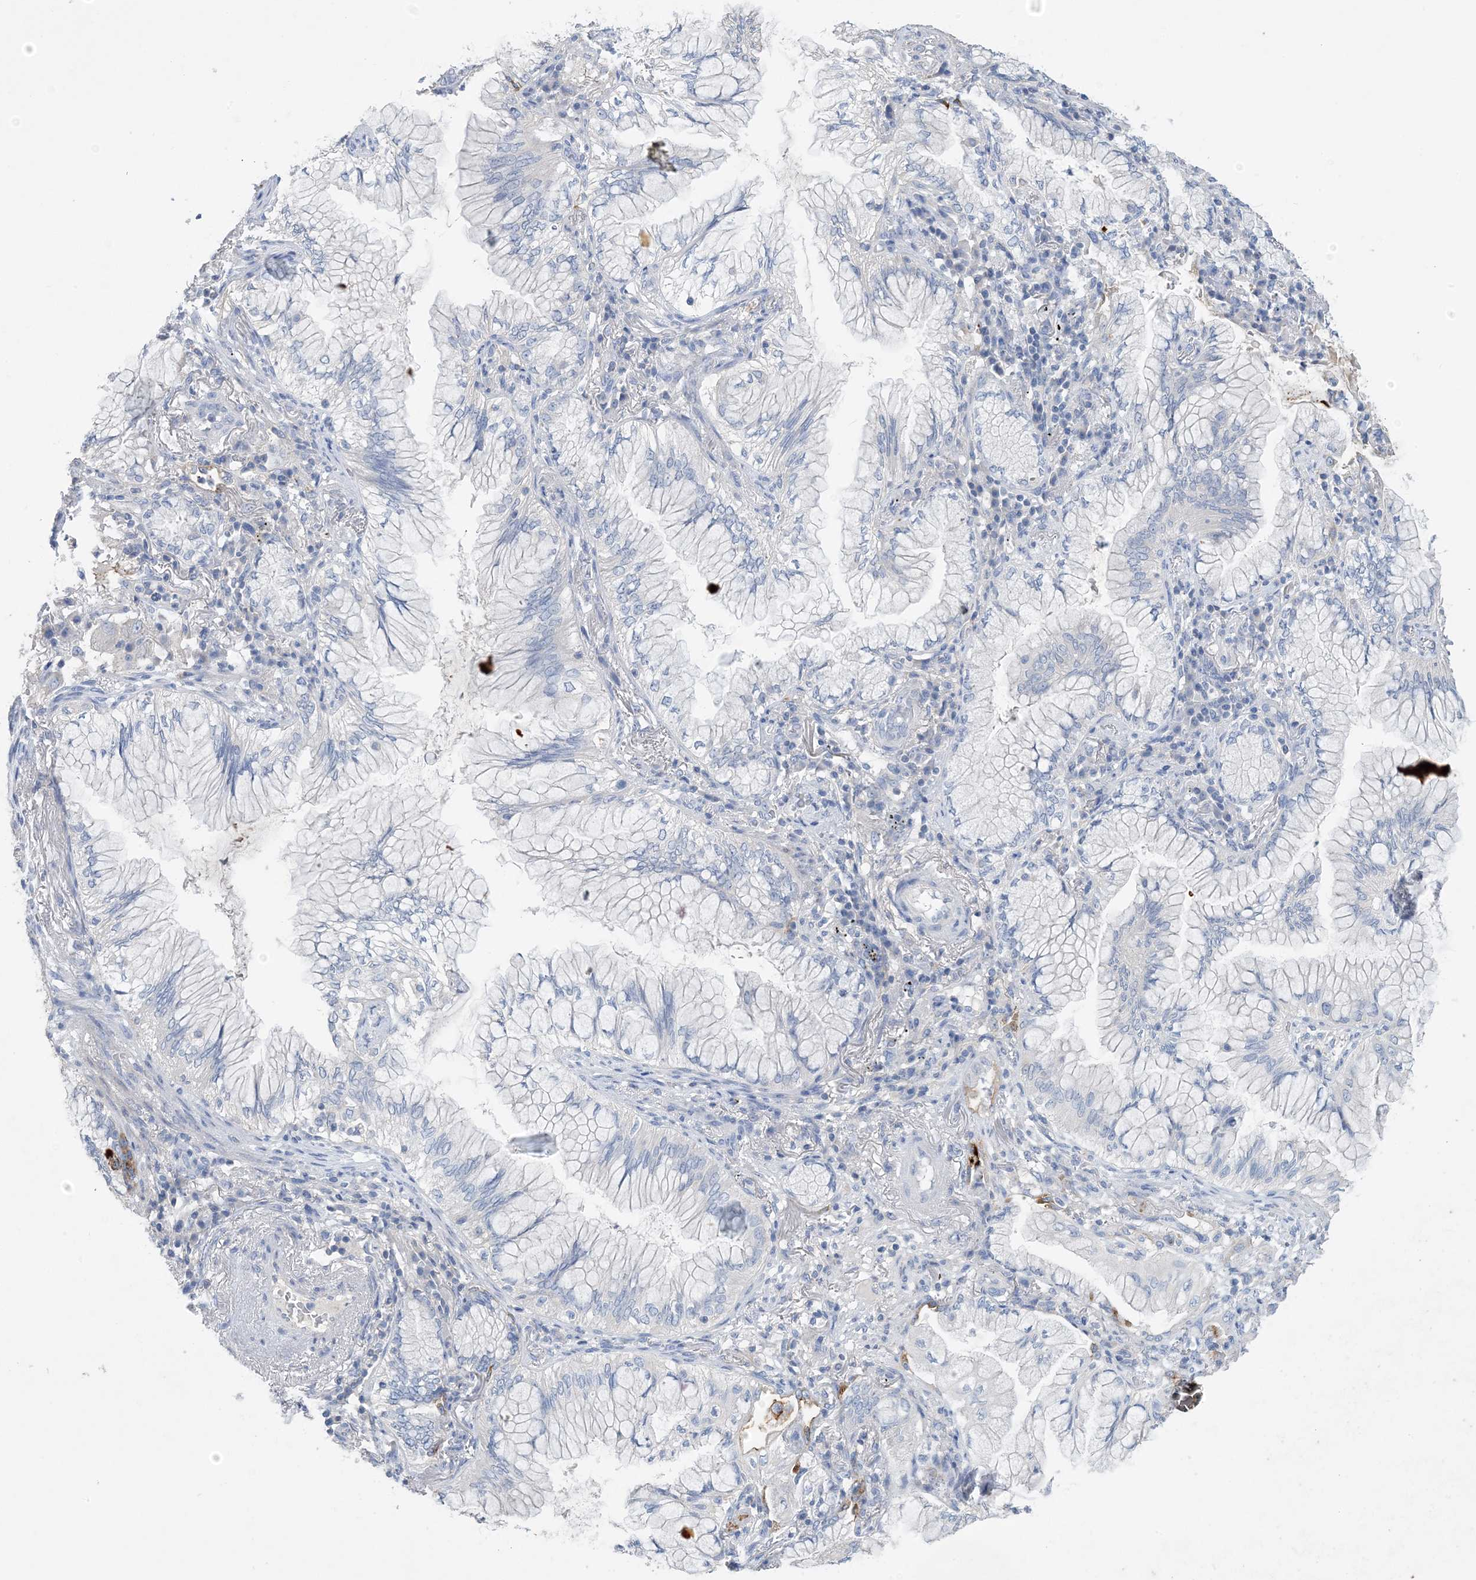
{"staining": {"intensity": "negative", "quantity": "none", "location": "none"}, "tissue": "lung cancer", "cell_type": "Tumor cells", "image_type": "cancer", "snomed": [{"axis": "morphology", "description": "Adenocarcinoma, NOS"}, {"axis": "topography", "description": "Lung"}], "caption": "There is no significant staining in tumor cells of lung cancer (adenocarcinoma). (DAB IHC with hematoxylin counter stain).", "gene": "KPRP", "patient": {"sex": "female", "age": 70}}